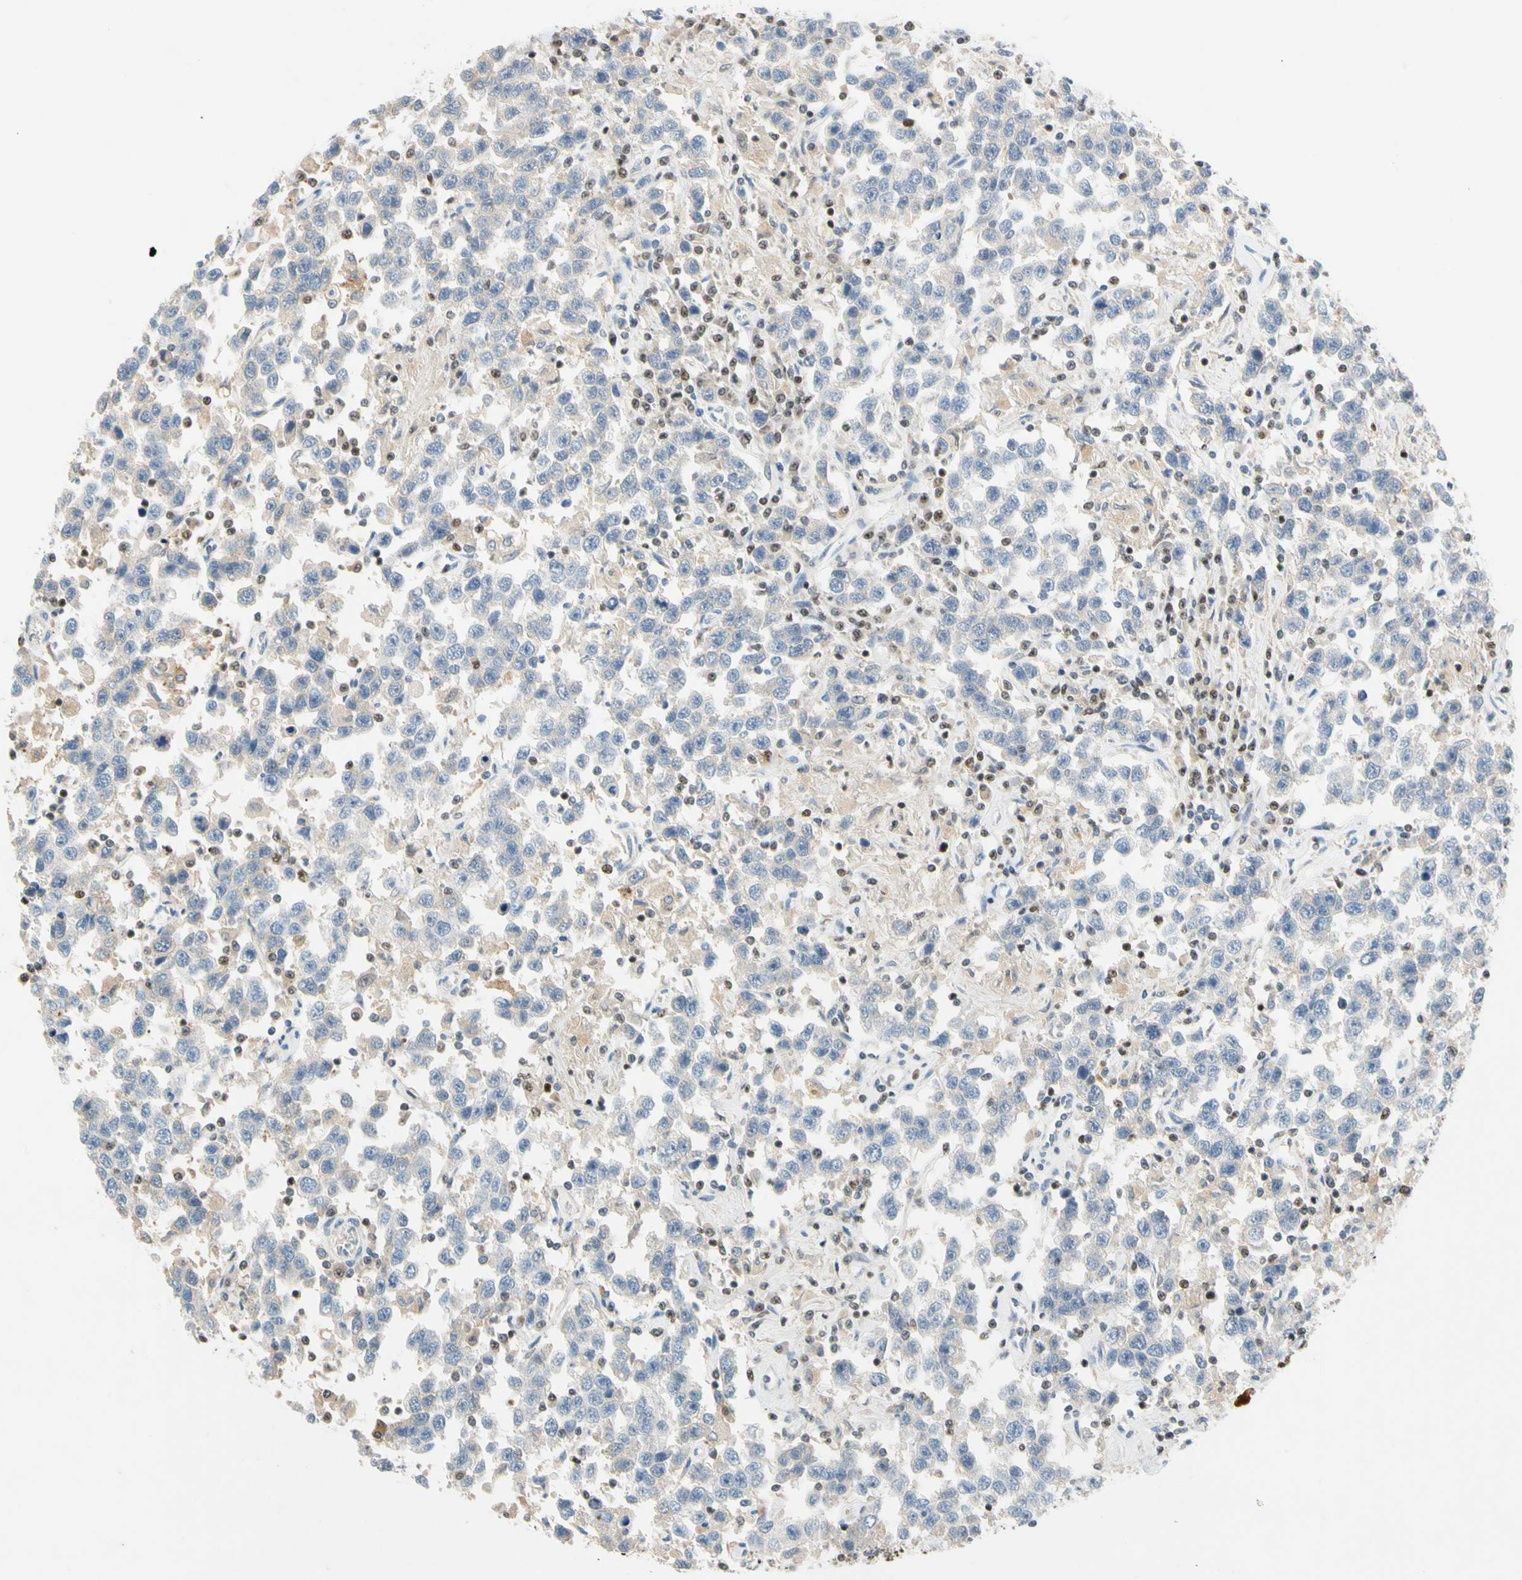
{"staining": {"intensity": "negative", "quantity": "none", "location": "none"}, "tissue": "testis cancer", "cell_type": "Tumor cells", "image_type": "cancer", "snomed": [{"axis": "morphology", "description": "Seminoma, NOS"}, {"axis": "topography", "description": "Testis"}], "caption": "A photomicrograph of human testis cancer is negative for staining in tumor cells. (DAB immunohistochemistry visualized using brightfield microscopy, high magnification).", "gene": "SP140", "patient": {"sex": "male", "age": 41}}